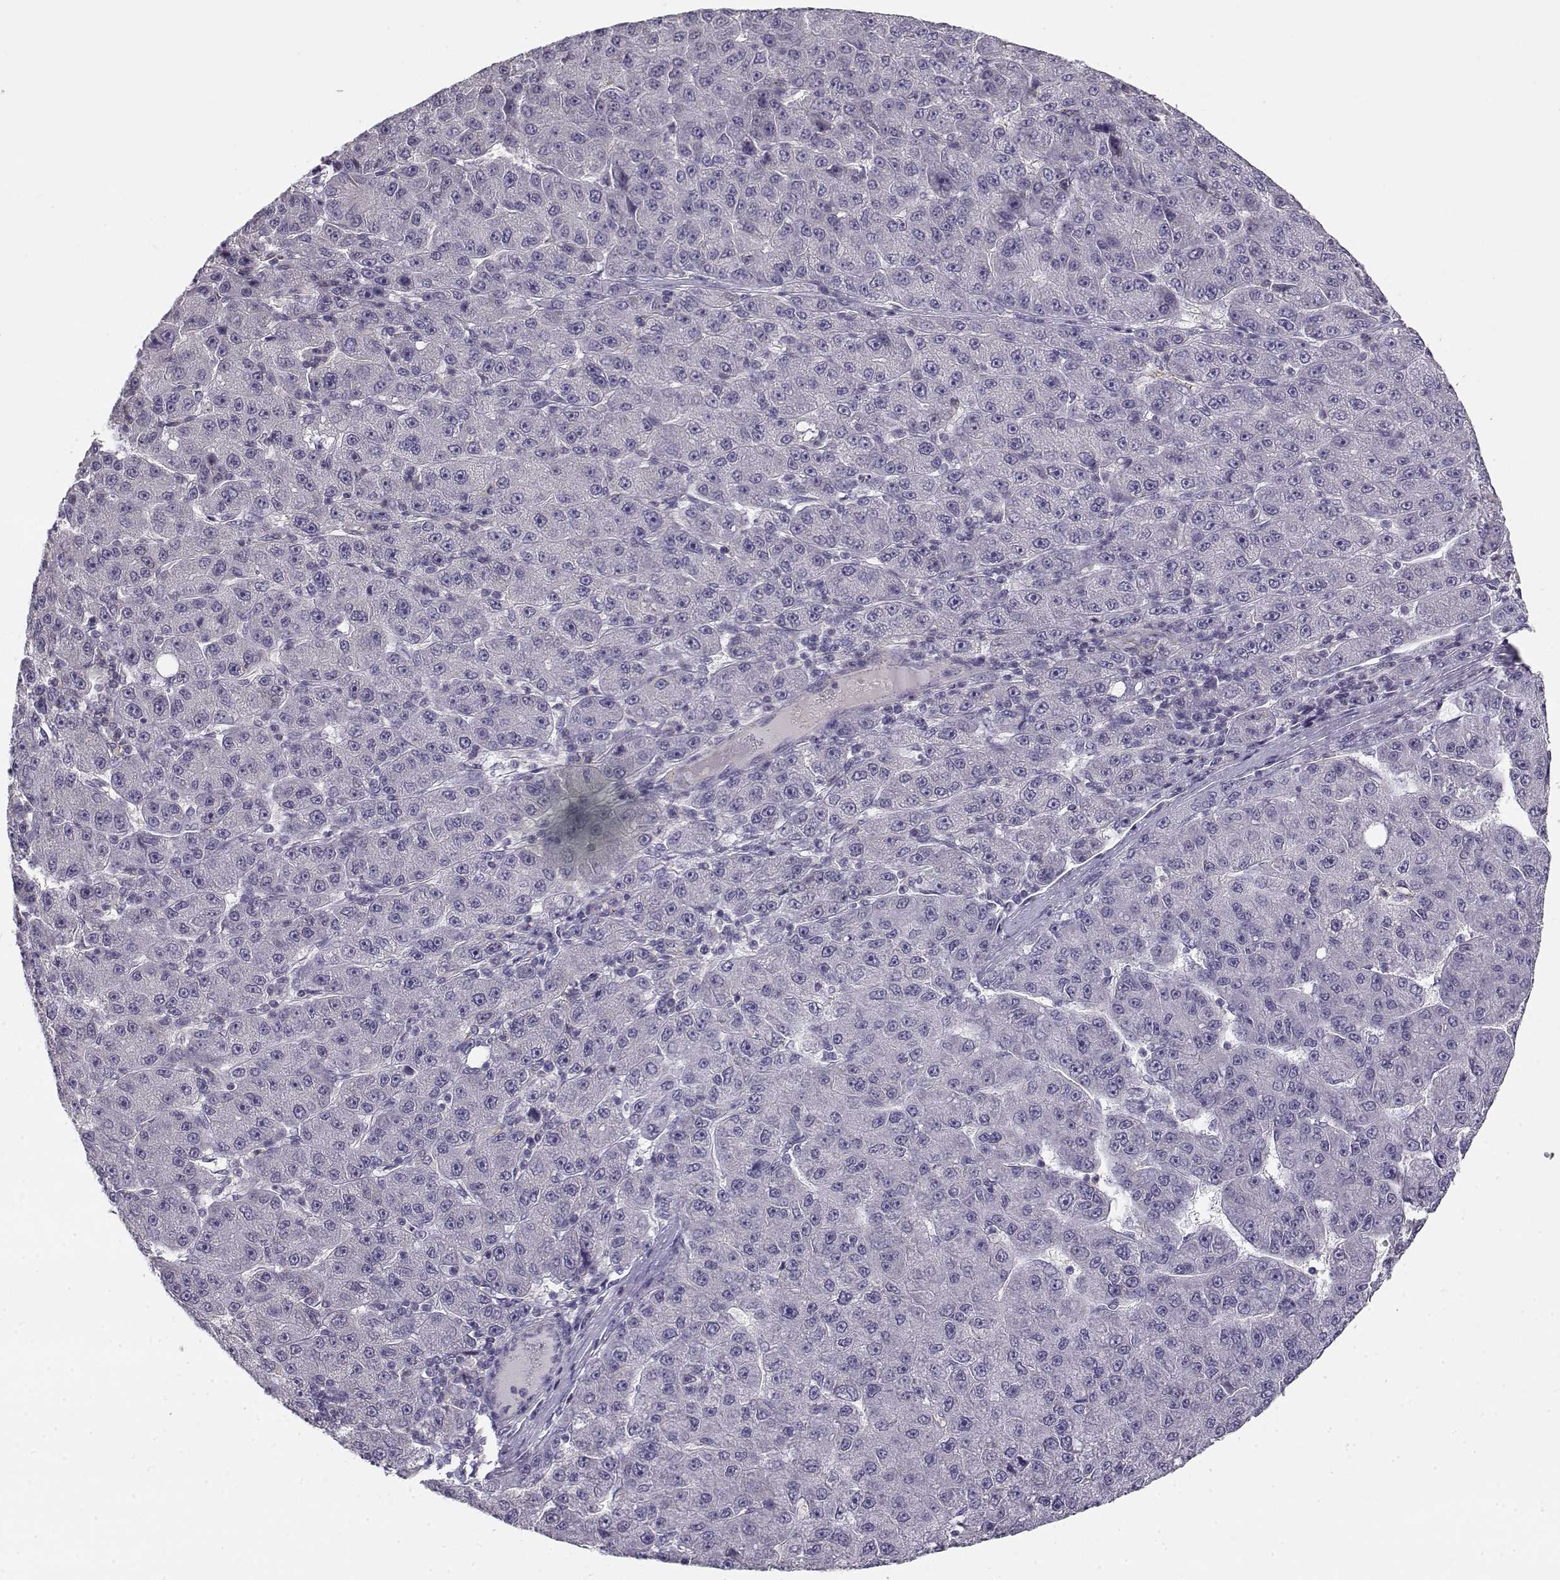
{"staining": {"intensity": "negative", "quantity": "none", "location": "none"}, "tissue": "liver cancer", "cell_type": "Tumor cells", "image_type": "cancer", "snomed": [{"axis": "morphology", "description": "Carcinoma, Hepatocellular, NOS"}, {"axis": "topography", "description": "Liver"}], "caption": "IHC image of human liver hepatocellular carcinoma stained for a protein (brown), which shows no expression in tumor cells.", "gene": "MYO1A", "patient": {"sex": "male", "age": 67}}